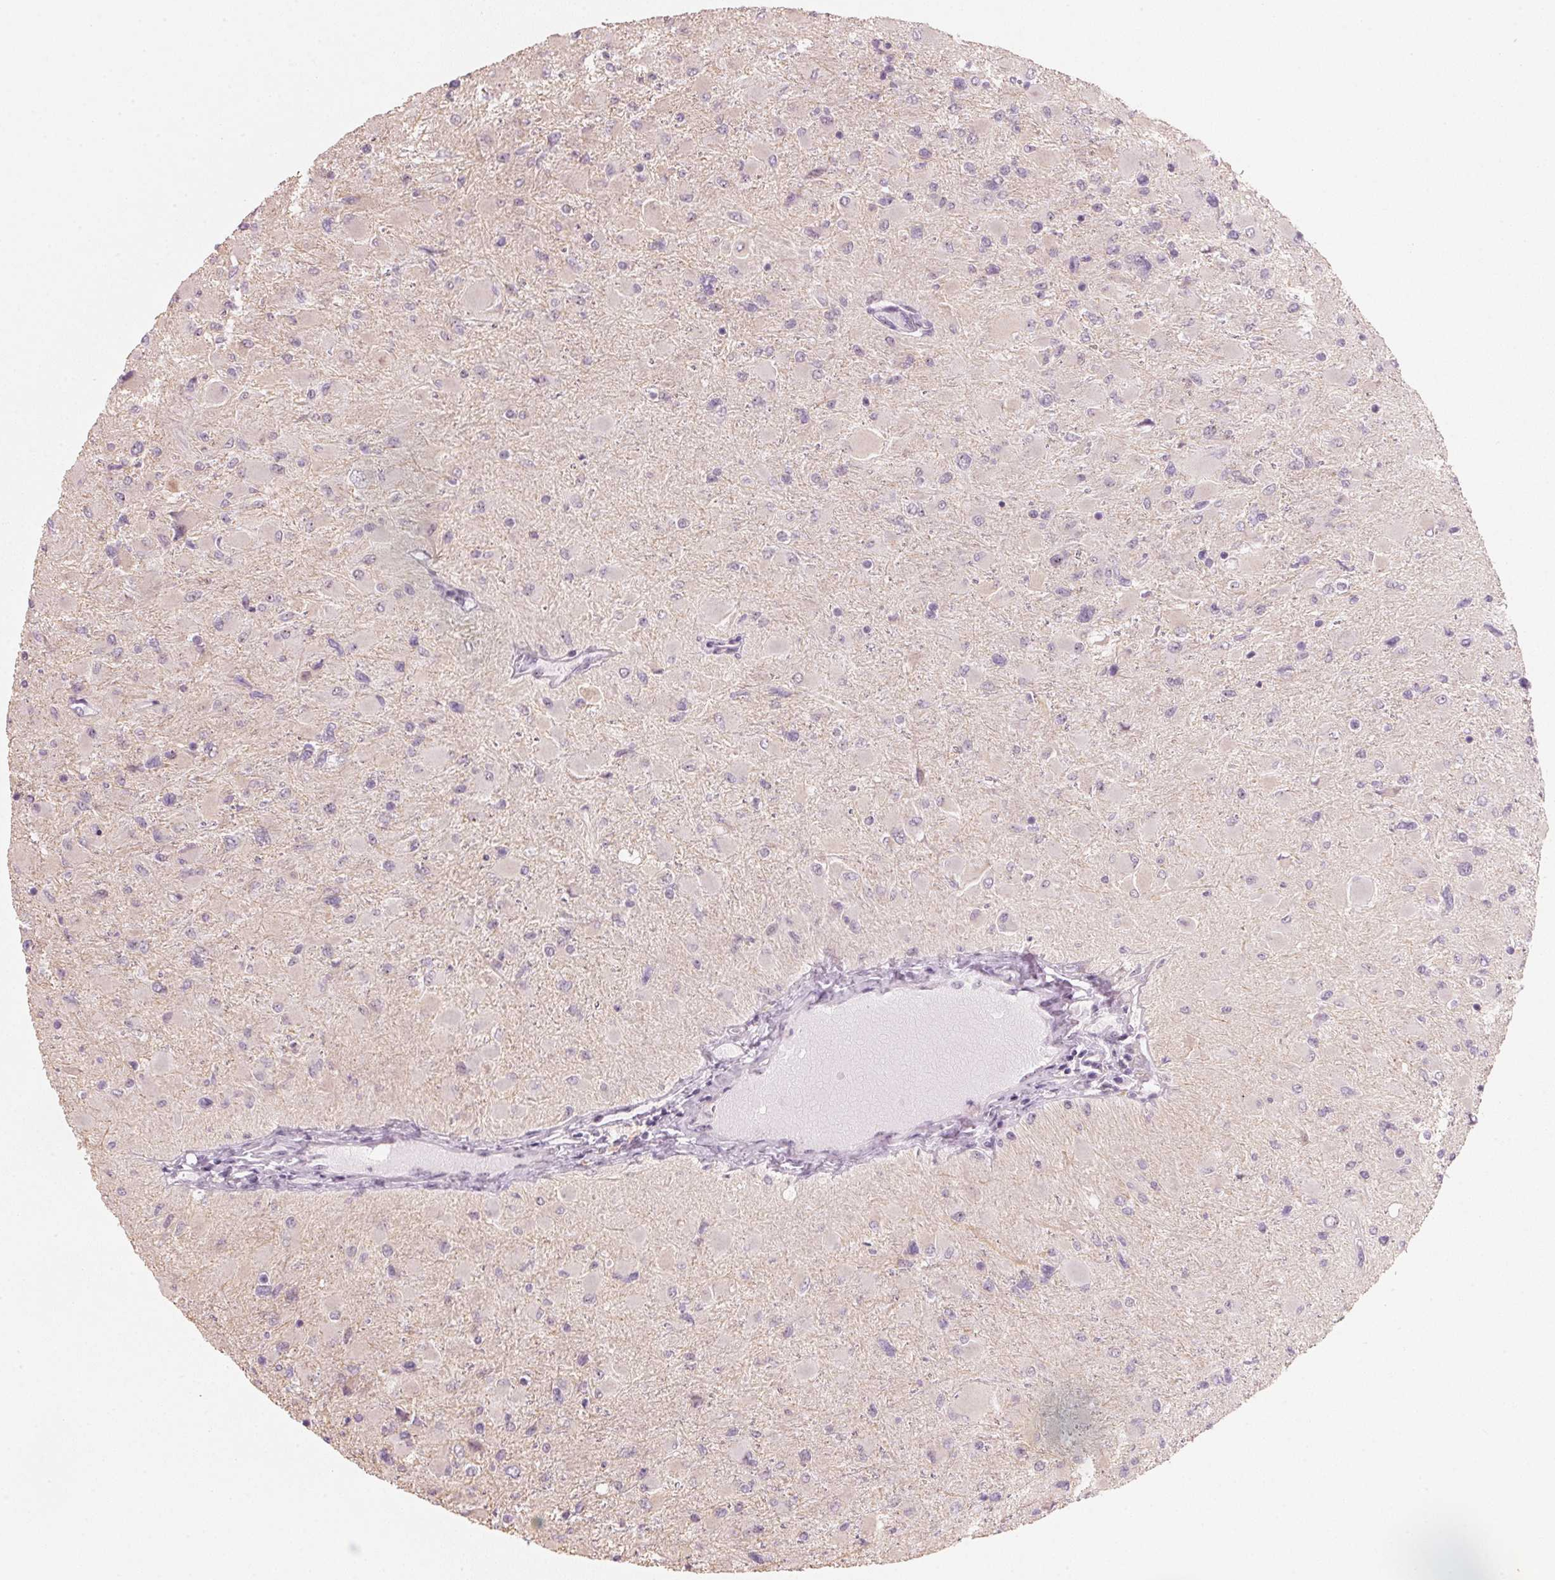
{"staining": {"intensity": "negative", "quantity": "none", "location": "none"}, "tissue": "glioma", "cell_type": "Tumor cells", "image_type": "cancer", "snomed": [{"axis": "morphology", "description": "Glioma, malignant, High grade"}, {"axis": "topography", "description": "Cerebral cortex"}], "caption": "Malignant high-grade glioma was stained to show a protein in brown. There is no significant expression in tumor cells.", "gene": "DNTTIP2", "patient": {"sex": "female", "age": 36}}